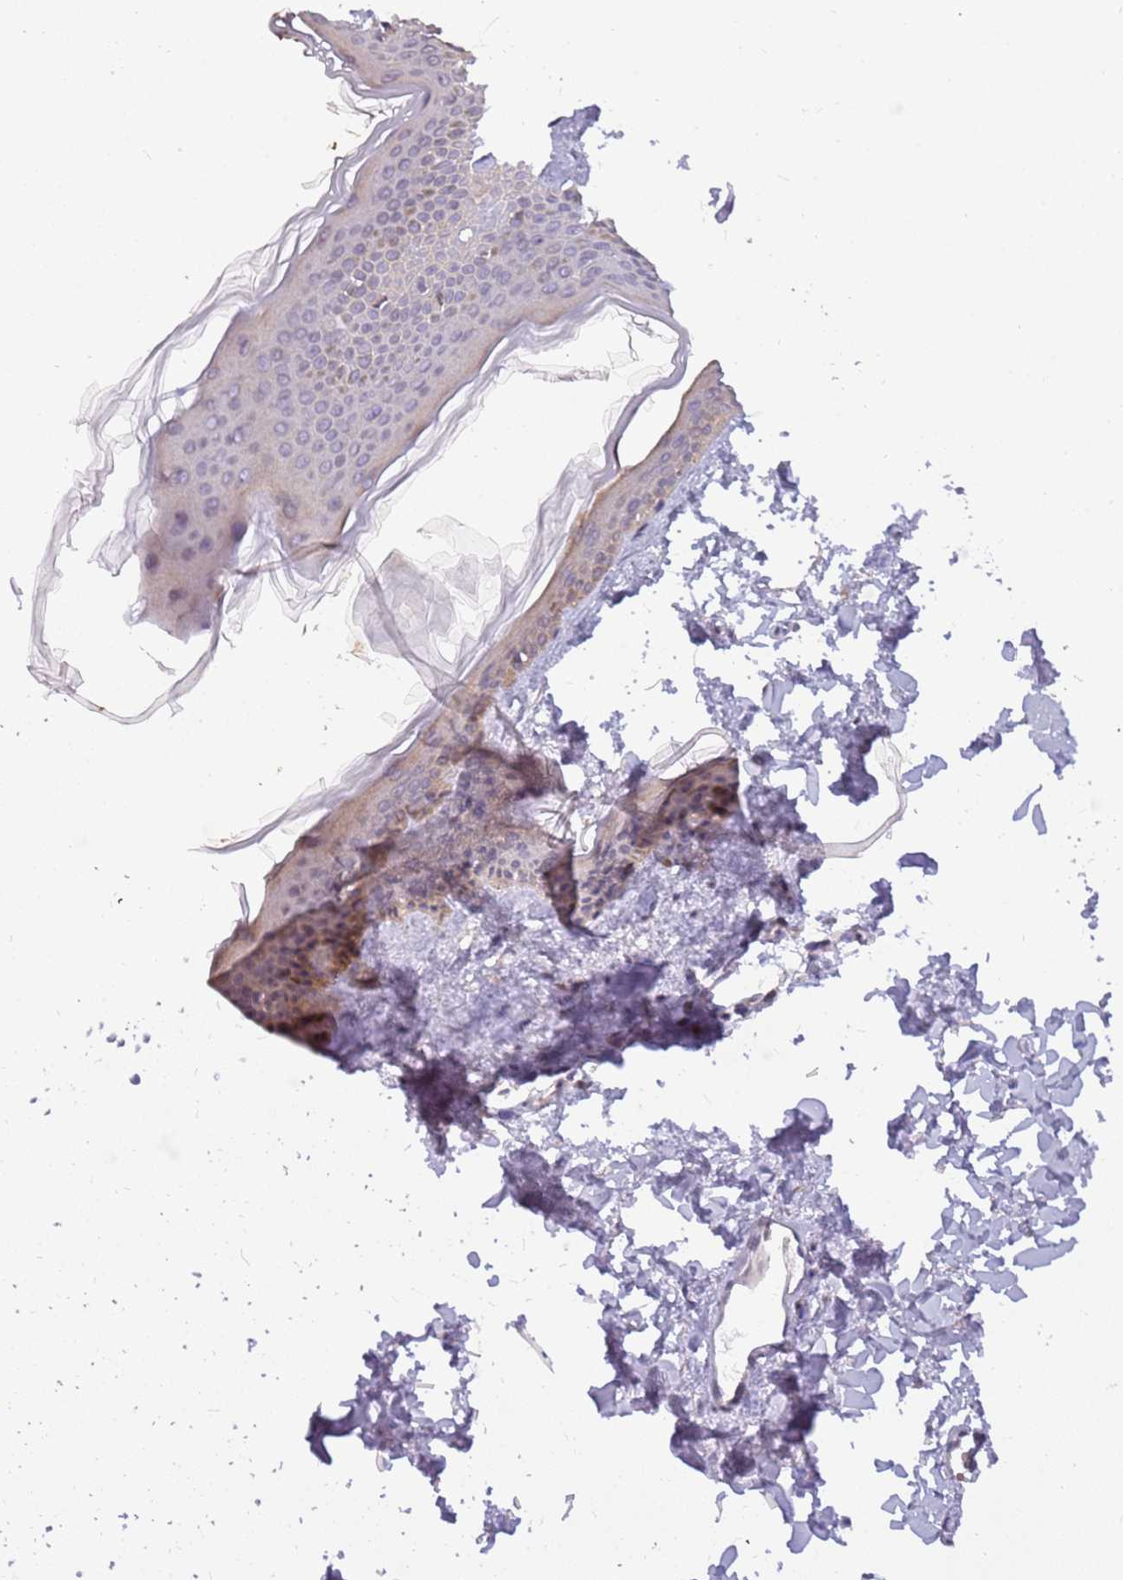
{"staining": {"intensity": "negative", "quantity": "none", "location": "none"}, "tissue": "skin", "cell_type": "Fibroblasts", "image_type": "normal", "snomed": [{"axis": "morphology", "description": "Normal tissue, NOS"}, {"axis": "topography", "description": "Skin"}], "caption": "This is an immunohistochemistry histopathology image of benign human skin. There is no expression in fibroblasts.", "gene": "ARHGEF35", "patient": {"sex": "female", "age": 58}}